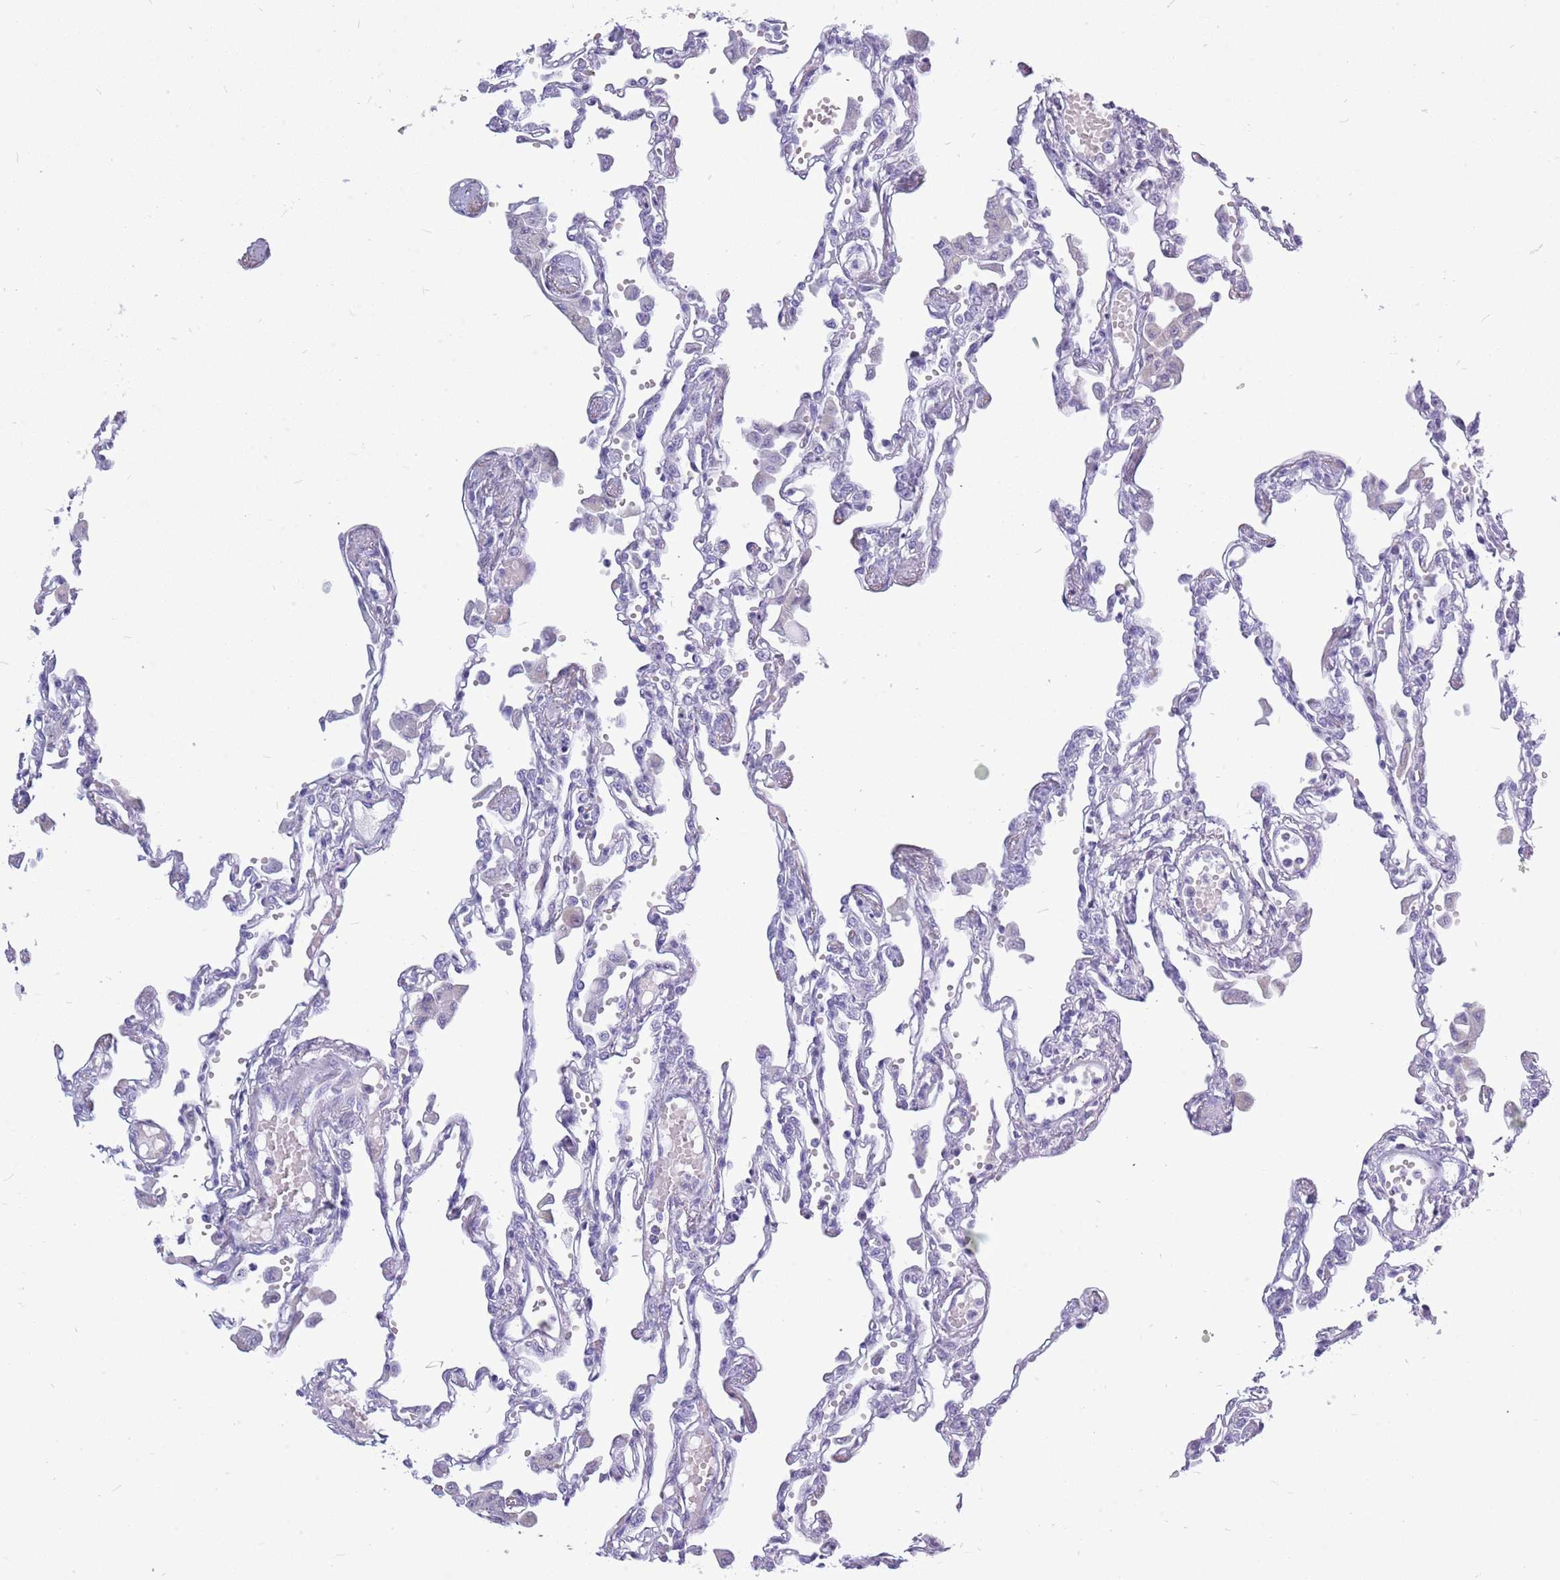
{"staining": {"intensity": "negative", "quantity": "none", "location": "none"}, "tissue": "lung", "cell_type": "Alveolar cells", "image_type": "normal", "snomed": [{"axis": "morphology", "description": "Normal tissue, NOS"}, {"axis": "topography", "description": "Bronchus"}, {"axis": "topography", "description": "Lung"}], "caption": "IHC photomicrograph of normal lung: human lung stained with DAB shows no significant protein positivity in alveolar cells.", "gene": "ZNF425", "patient": {"sex": "female", "age": 49}}